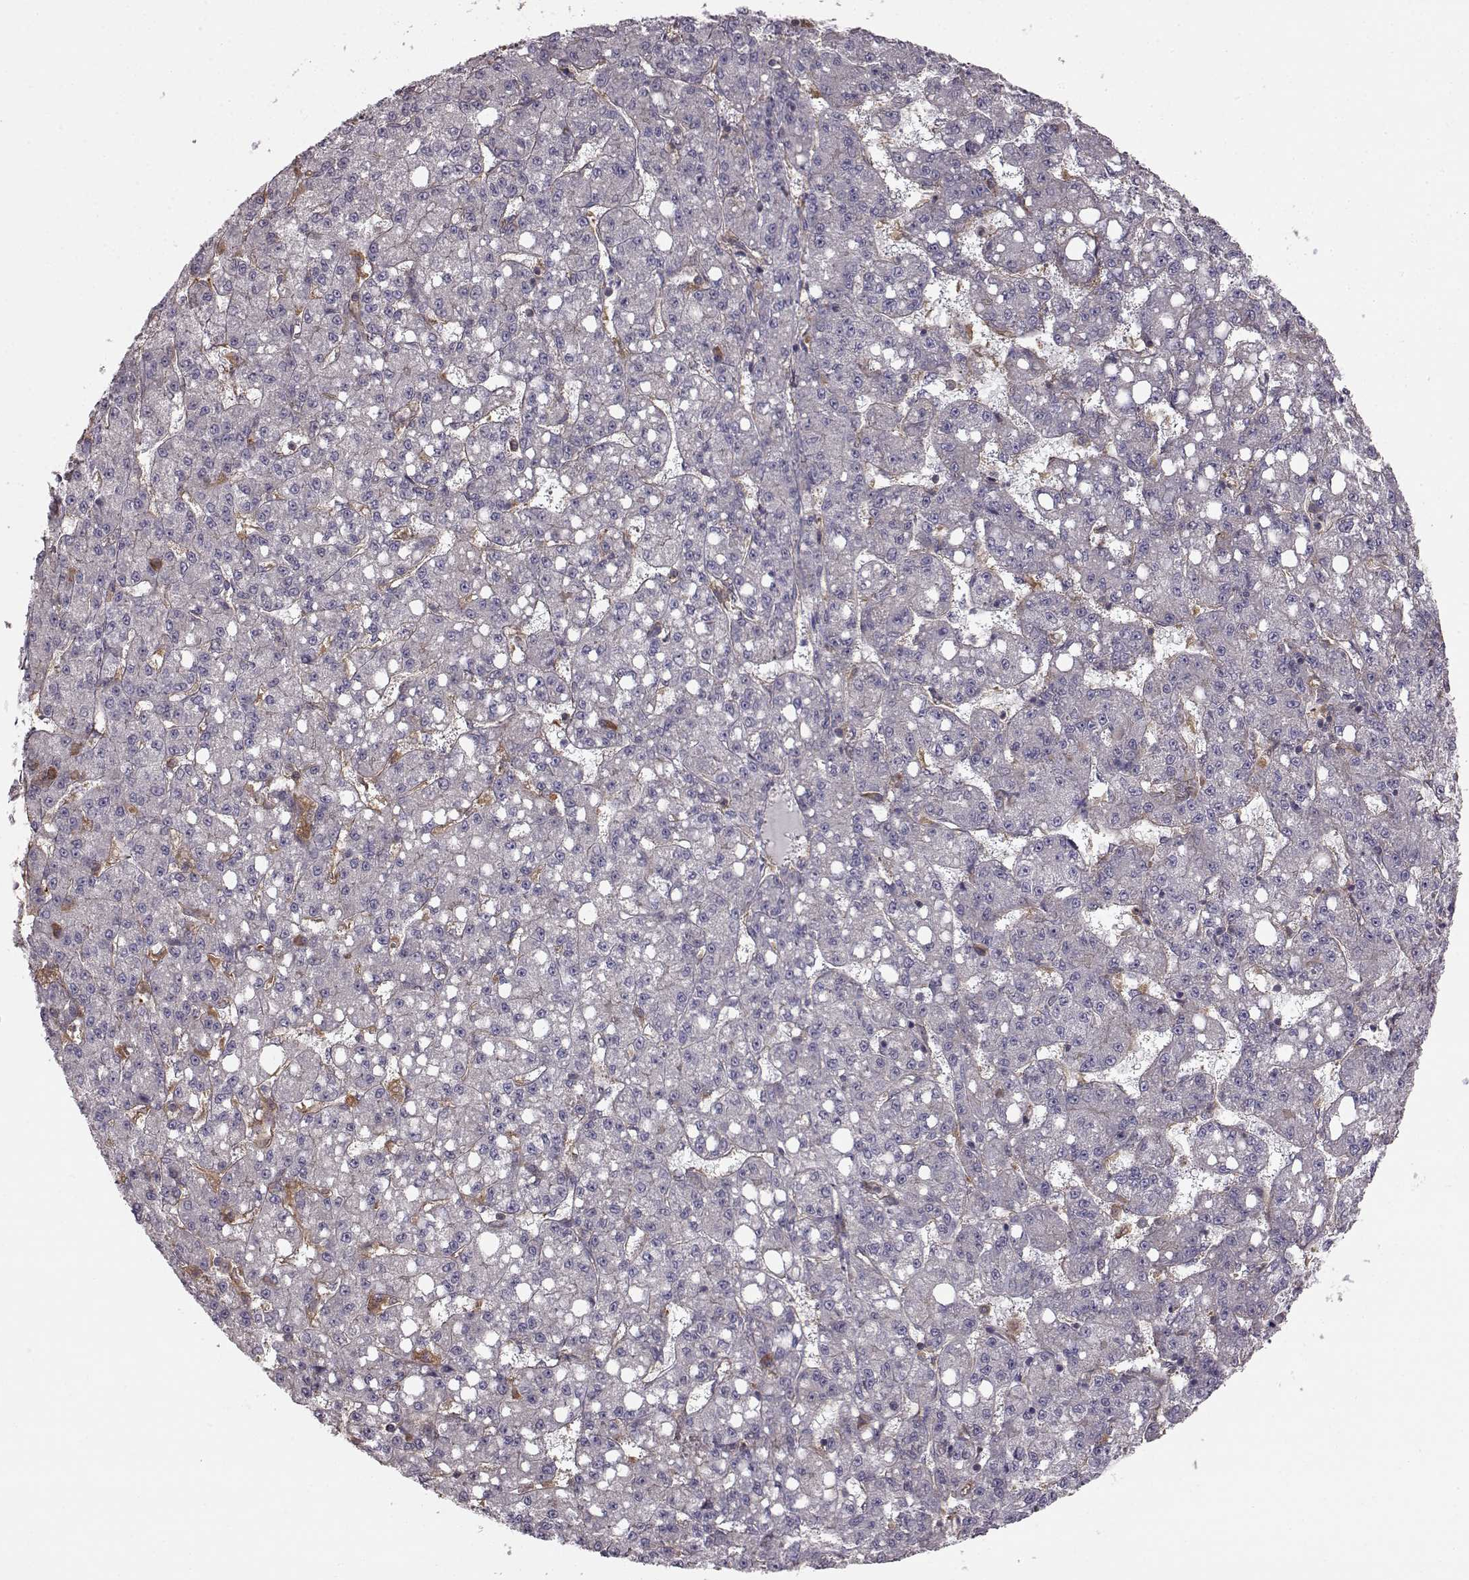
{"staining": {"intensity": "negative", "quantity": "none", "location": "none"}, "tissue": "liver cancer", "cell_type": "Tumor cells", "image_type": "cancer", "snomed": [{"axis": "morphology", "description": "Carcinoma, Hepatocellular, NOS"}, {"axis": "topography", "description": "Liver"}], "caption": "This is a image of immunohistochemistry staining of liver cancer (hepatocellular carcinoma), which shows no staining in tumor cells.", "gene": "RABGAP1", "patient": {"sex": "female", "age": 65}}